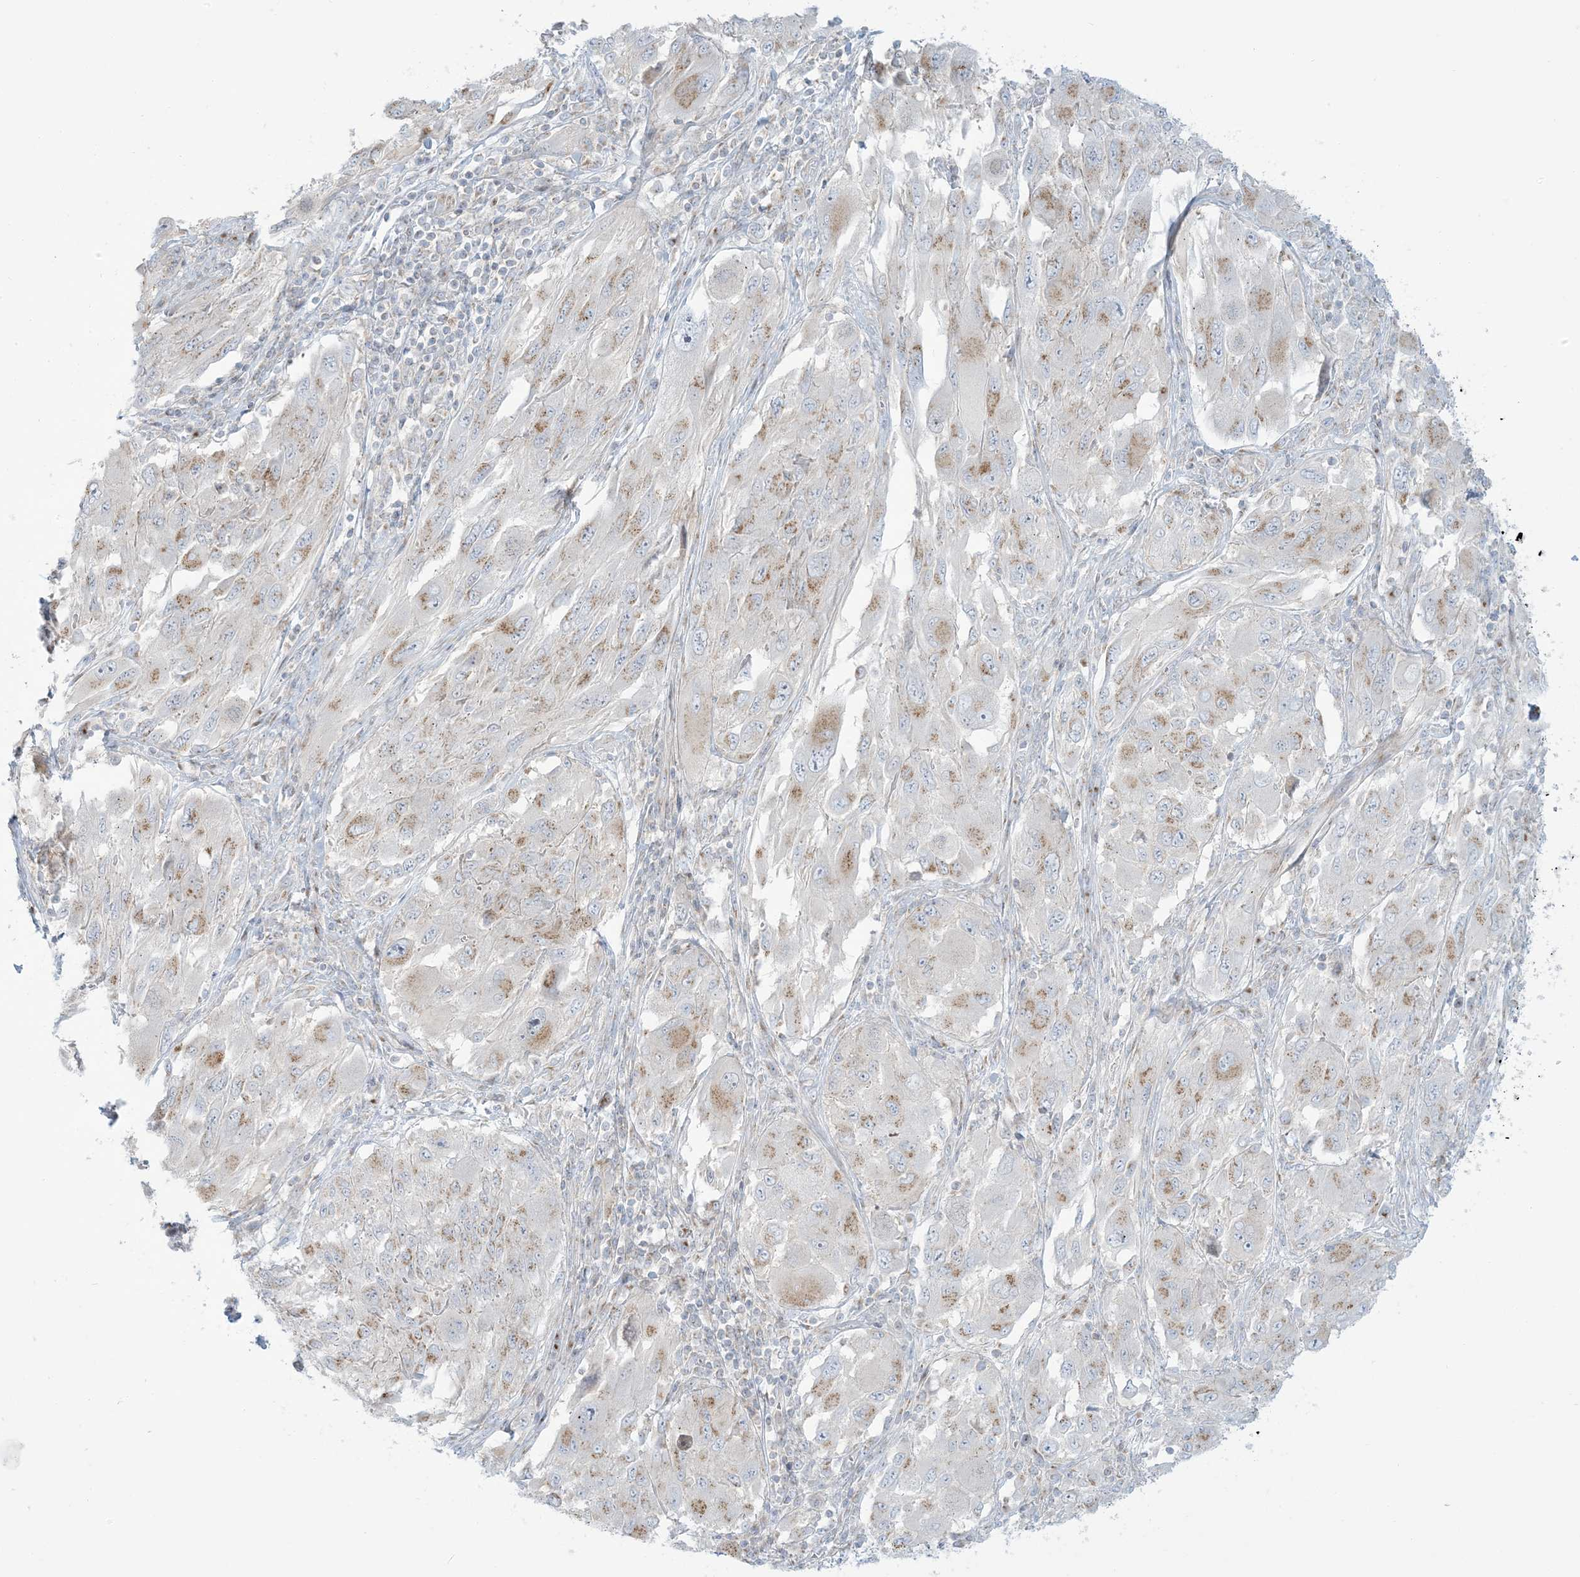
{"staining": {"intensity": "moderate", "quantity": "25%-75%", "location": "cytoplasmic/membranous"}, "tissue": "melanoma", "cell_type": "Tumor cells", "image_type": "cancer", "snomed": [{"axis": "morphology", "description": "Malignant melanoma, NOS"}, {"axis": "topography", "description": "Skin"}], "caption": "The micrograph reveals staining of melanoma, revealing moderate cytoplasmic/membranous protein expression (brown color) within tumor cells.", "gene": "AFTPH", "patient": {"sex": "female", "age": 91}}